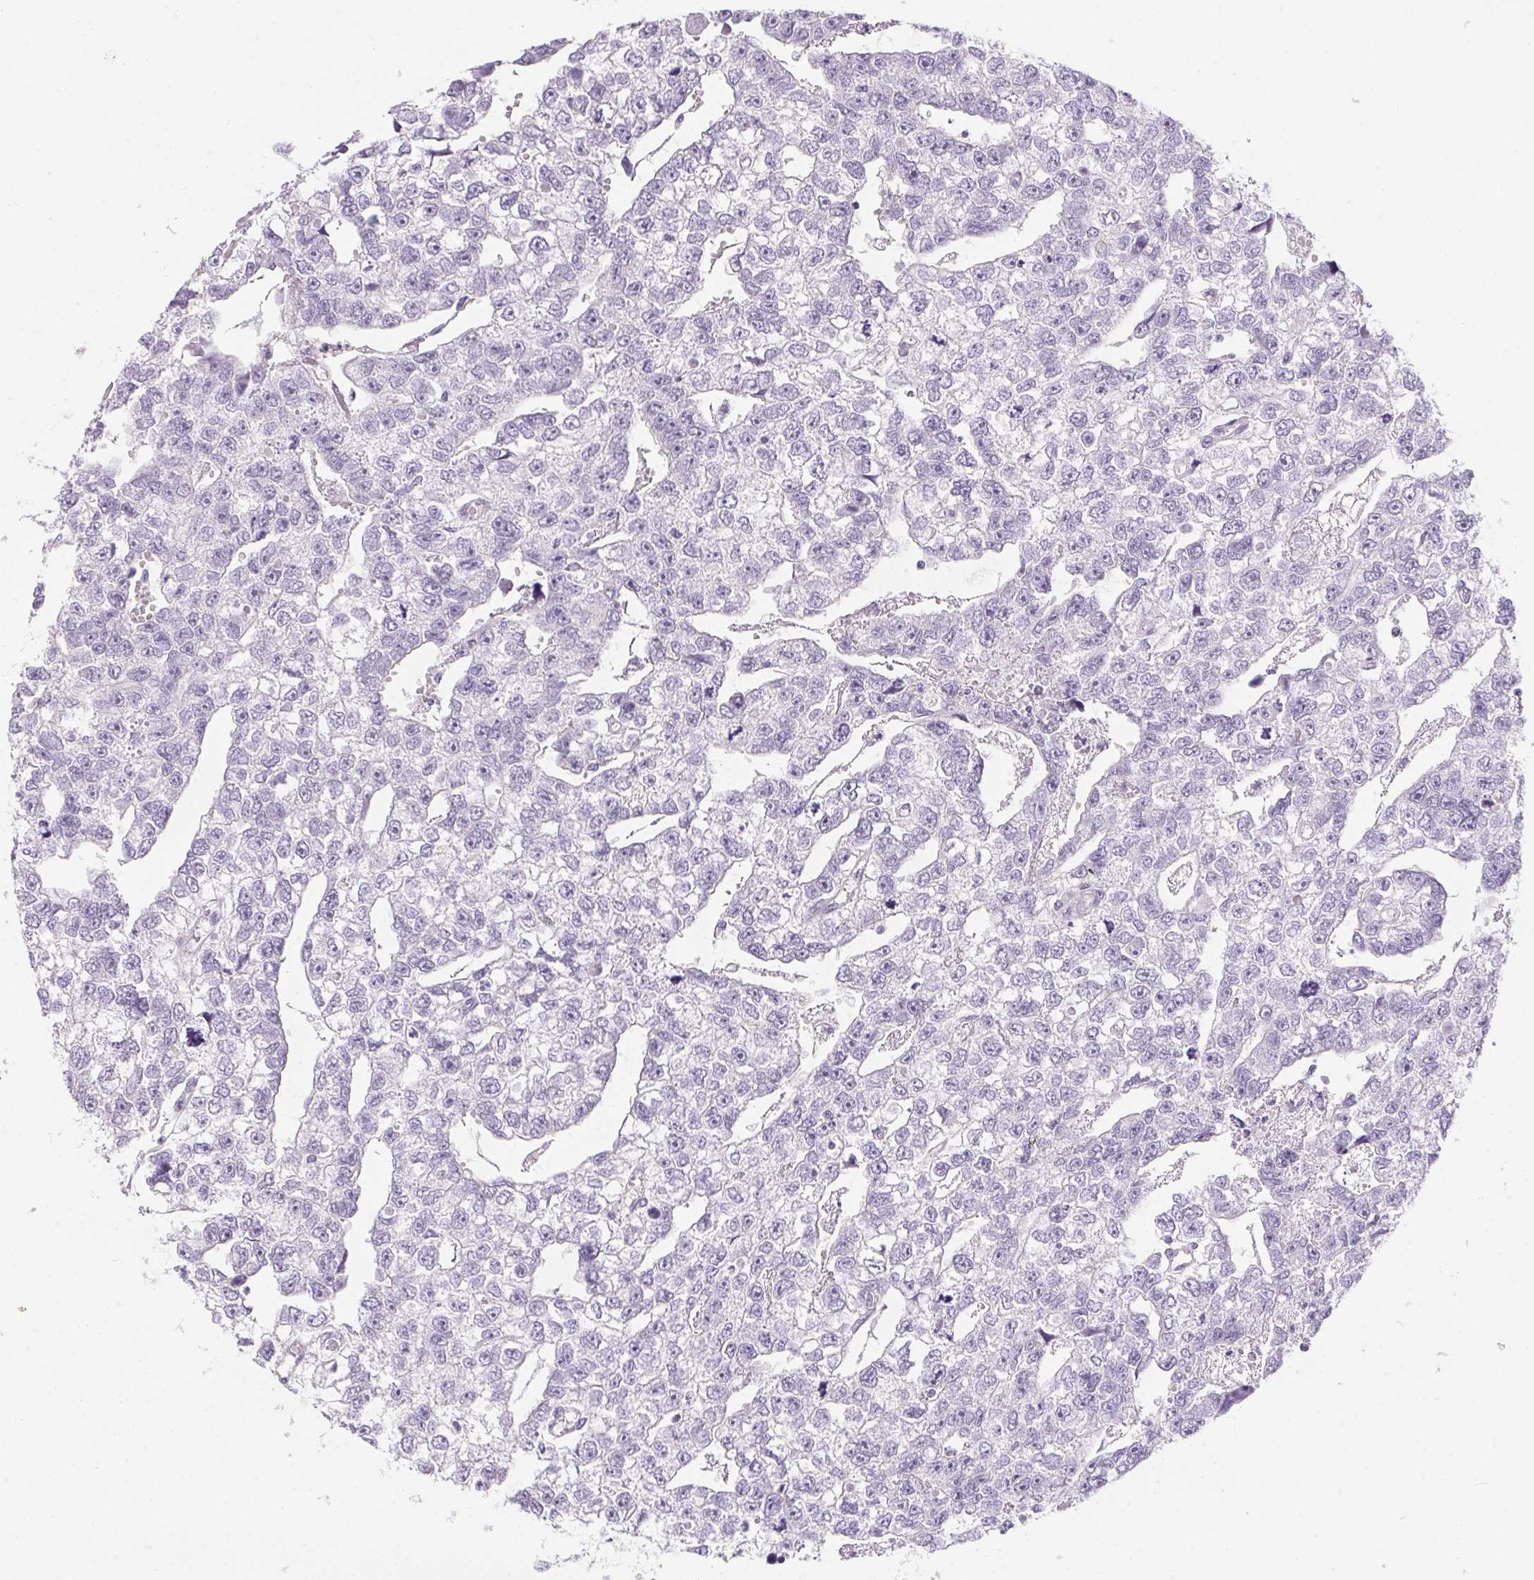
{"staining": {"intensity": "negative", "quantity": "none", "location": "none"}, "tissue": "testis cancer", "cell_type": "Tumor cells", "image_type": "cancer", "snomed": [{"axis": "morphology", "description": "Carcinoma, Embryonal, NOS"}, {"axis": "morphology", "description": "Teratoma, malignant, NOS"}, {"axis": "topography", "description": "Testis"}], "caption": "This is an IHC micrograph of human testis cancer (embryonal carcinoma). There is no expression in tumor cells.", "gene": "GBP6", "patient": {"sex": "male", "age": 44}}